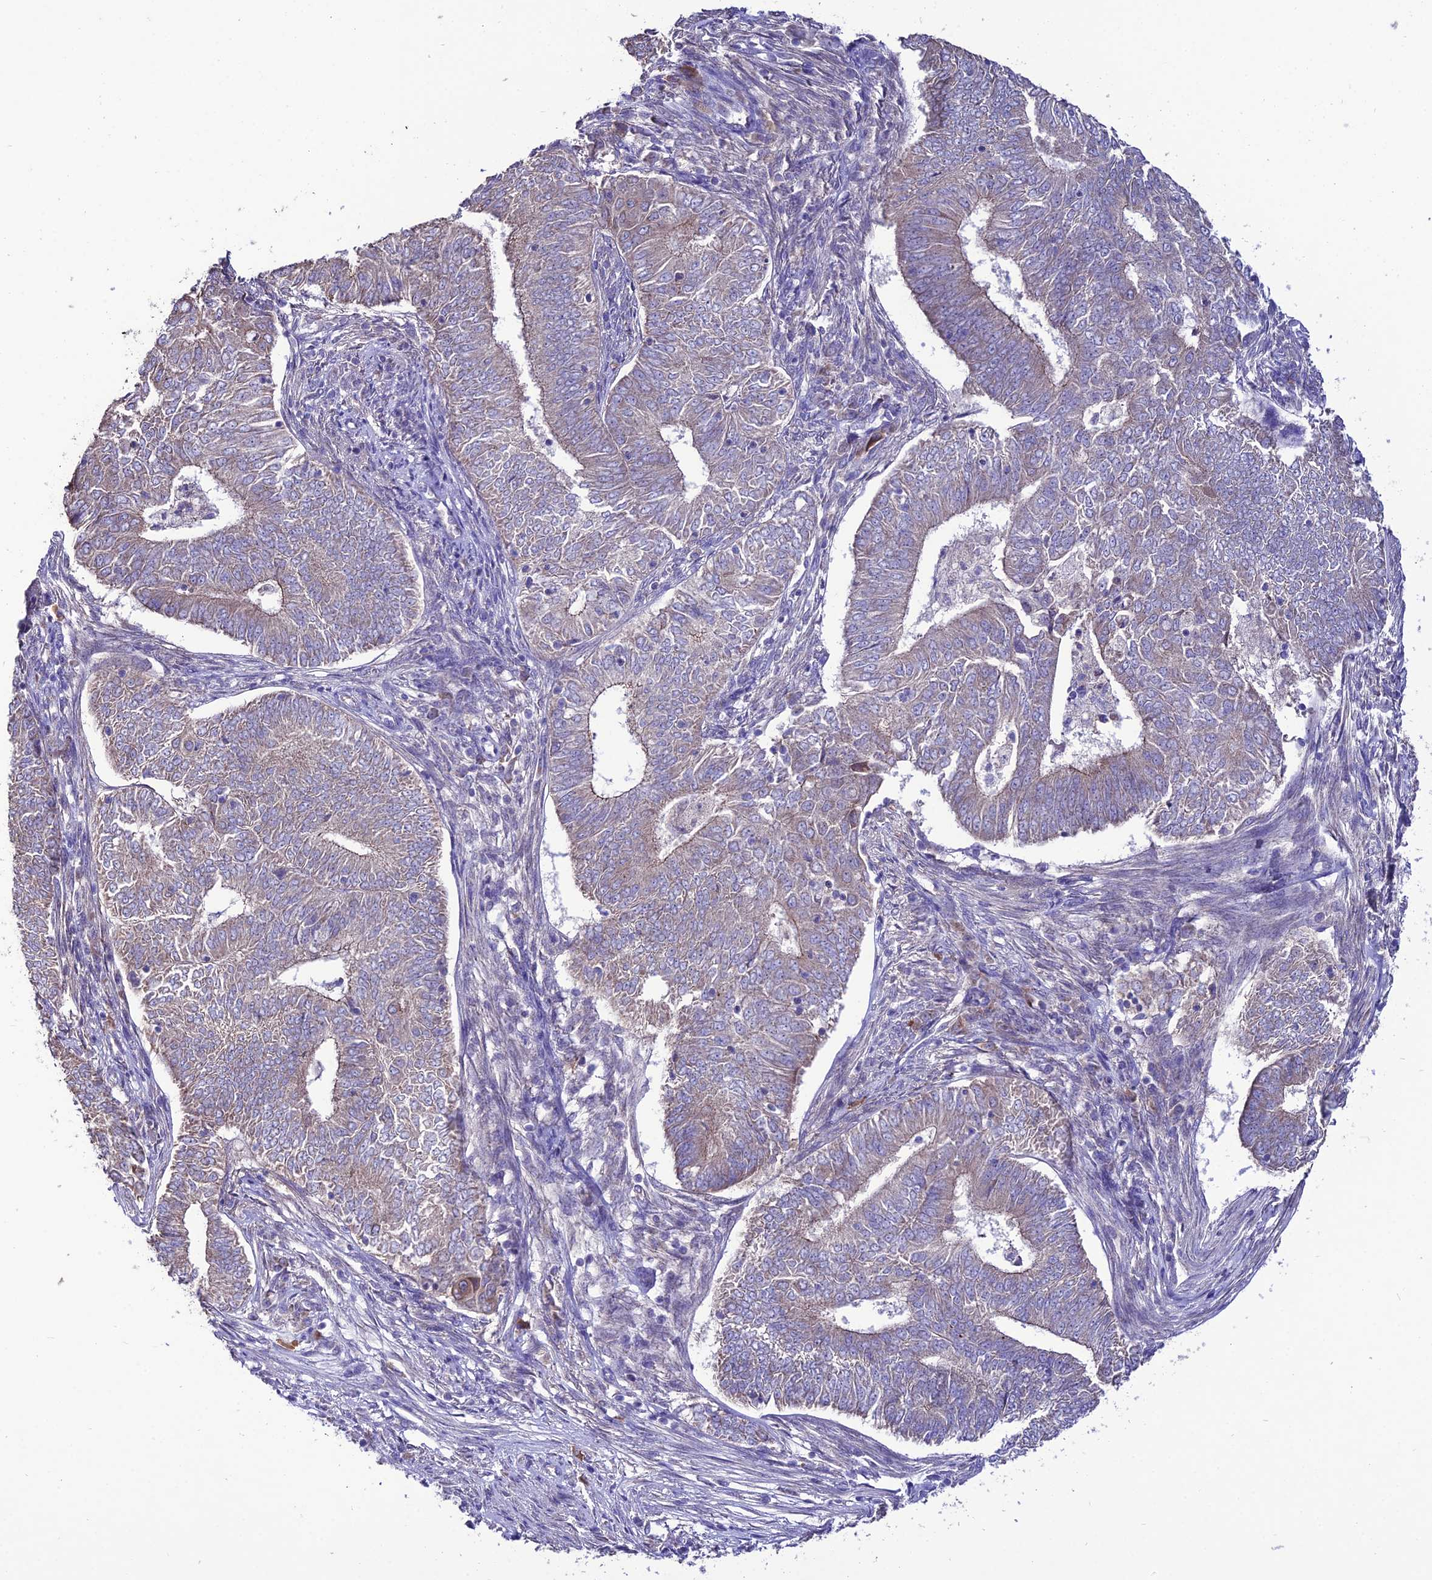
{"staining": {"intensity": "weak", "quantity": "<25%", "location": "cytoplasmic/membranous"}, "tissue": "endometrial cancer", "cell_type": "Tumor cells", "image_type": "cancer", "snomed": [{"axis": "morphology", "description": "Adenocarcinoma, NOS"}, {"axis": "topography", "description": "Endometrium"}], "caption": "DAB (3,3'-diaminobenzidine) immunohistochemical staining of endometrial adenocarcinoma demonstrates no significant staining in tumor cells. Brightfield microscopy of IHC stained with DAB (brown) and hematoxylin (blue), captured at high magnification.", "gene": "HOGA1", "patient": {"sex": "female", "age": 62}}